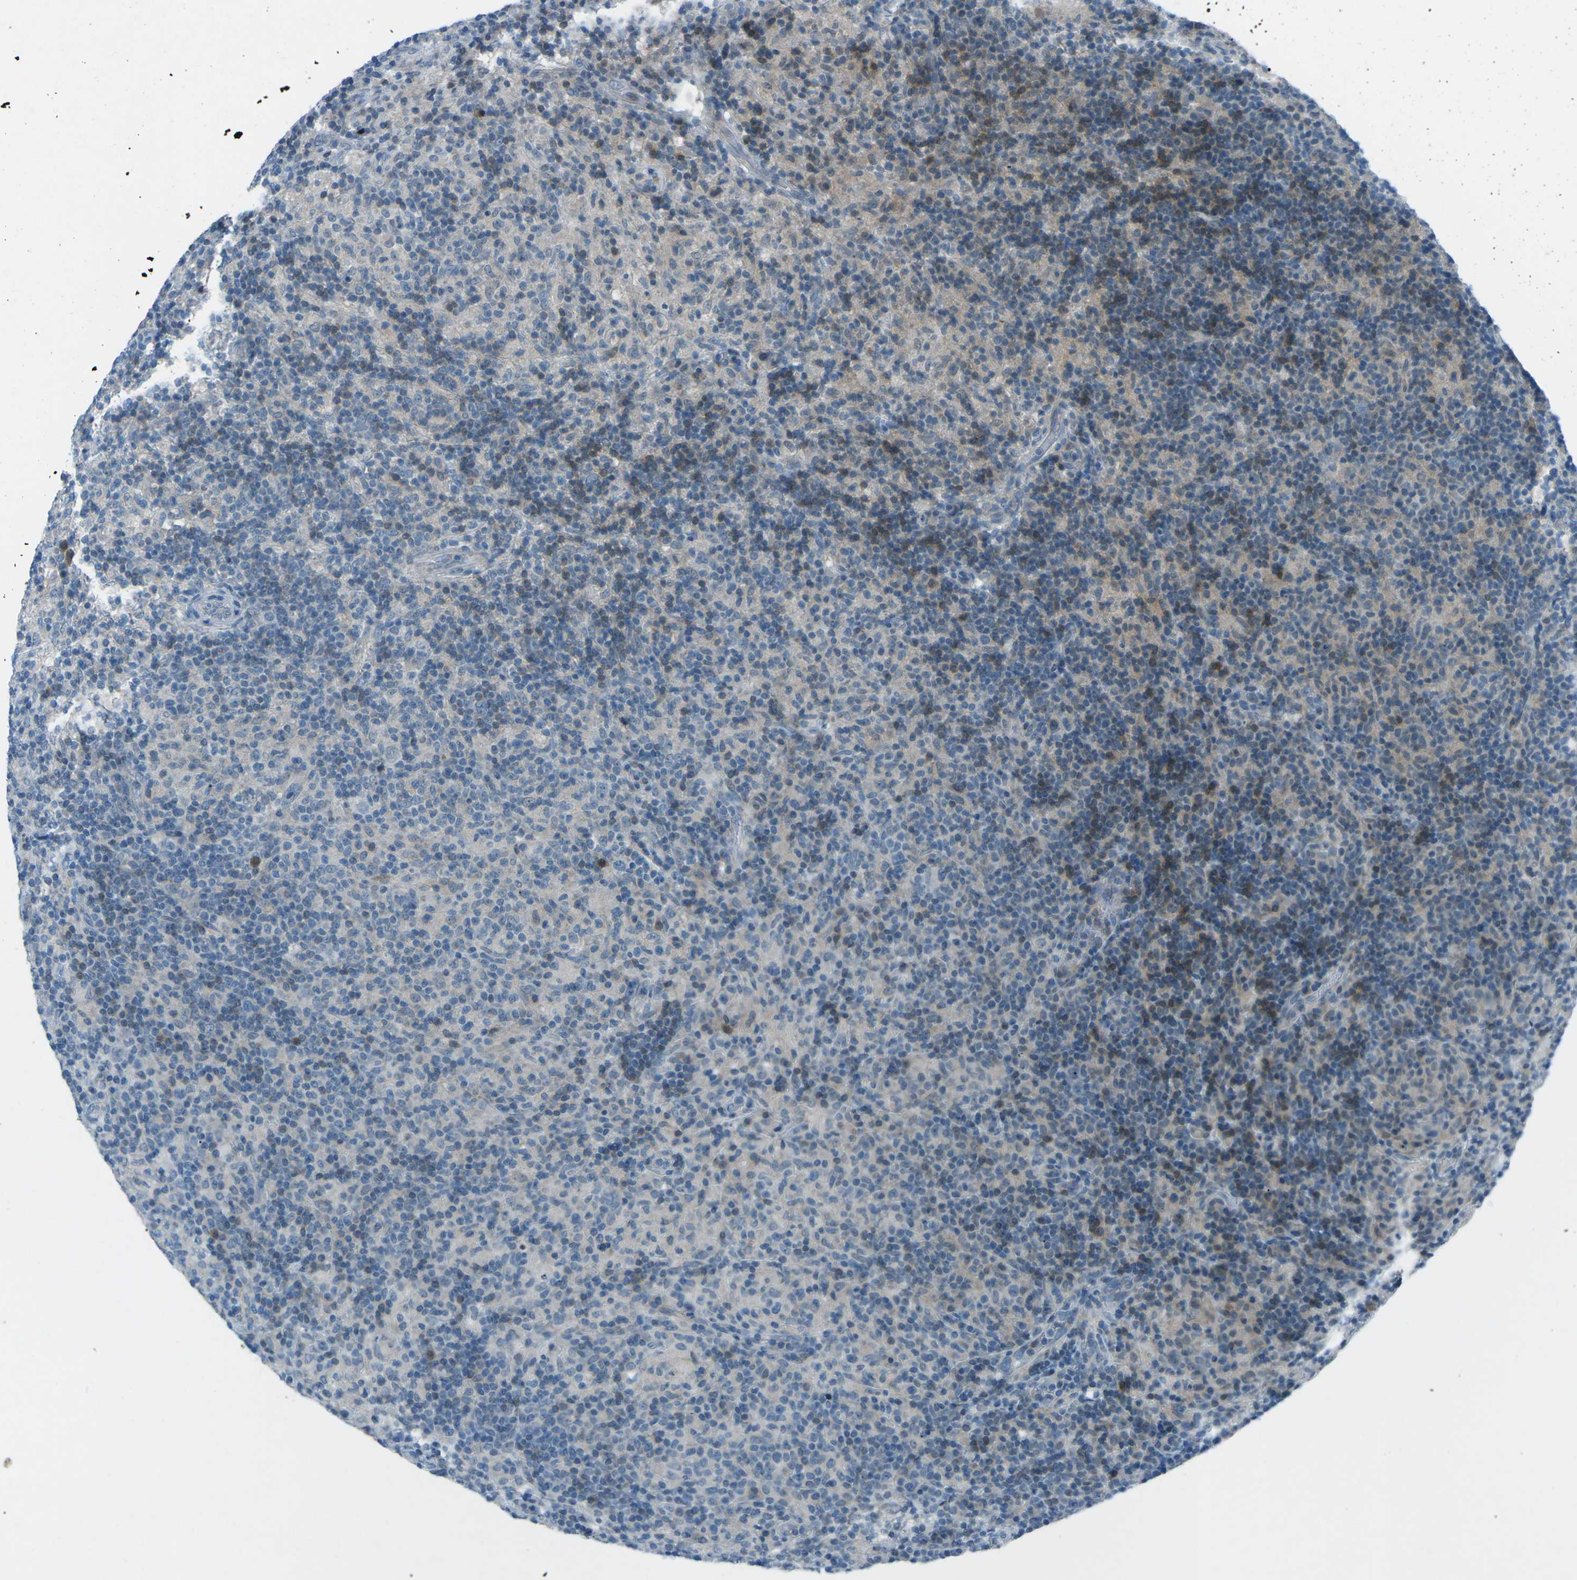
{"staining": {"intensity": "negative", "quantity": "none", "location": "none"}, "tissue": "lymphoma", "cell_type": "Tumor cells", "image_type": "cancer", "snomed": [{"axis": "morphology", "description": "Hodgkin's disease, NOS"}, {"axis": "topography", "description": "Lymph node"}], "caption": "High magnification brightfield microscopy of Hodgkin's disease stained with DAB (brown) and counterstained with hematoxylin (blue): tumor cells show no significant staining.", "gene": "PRKCA", "patient": {"sex": "male", "age": 70}}